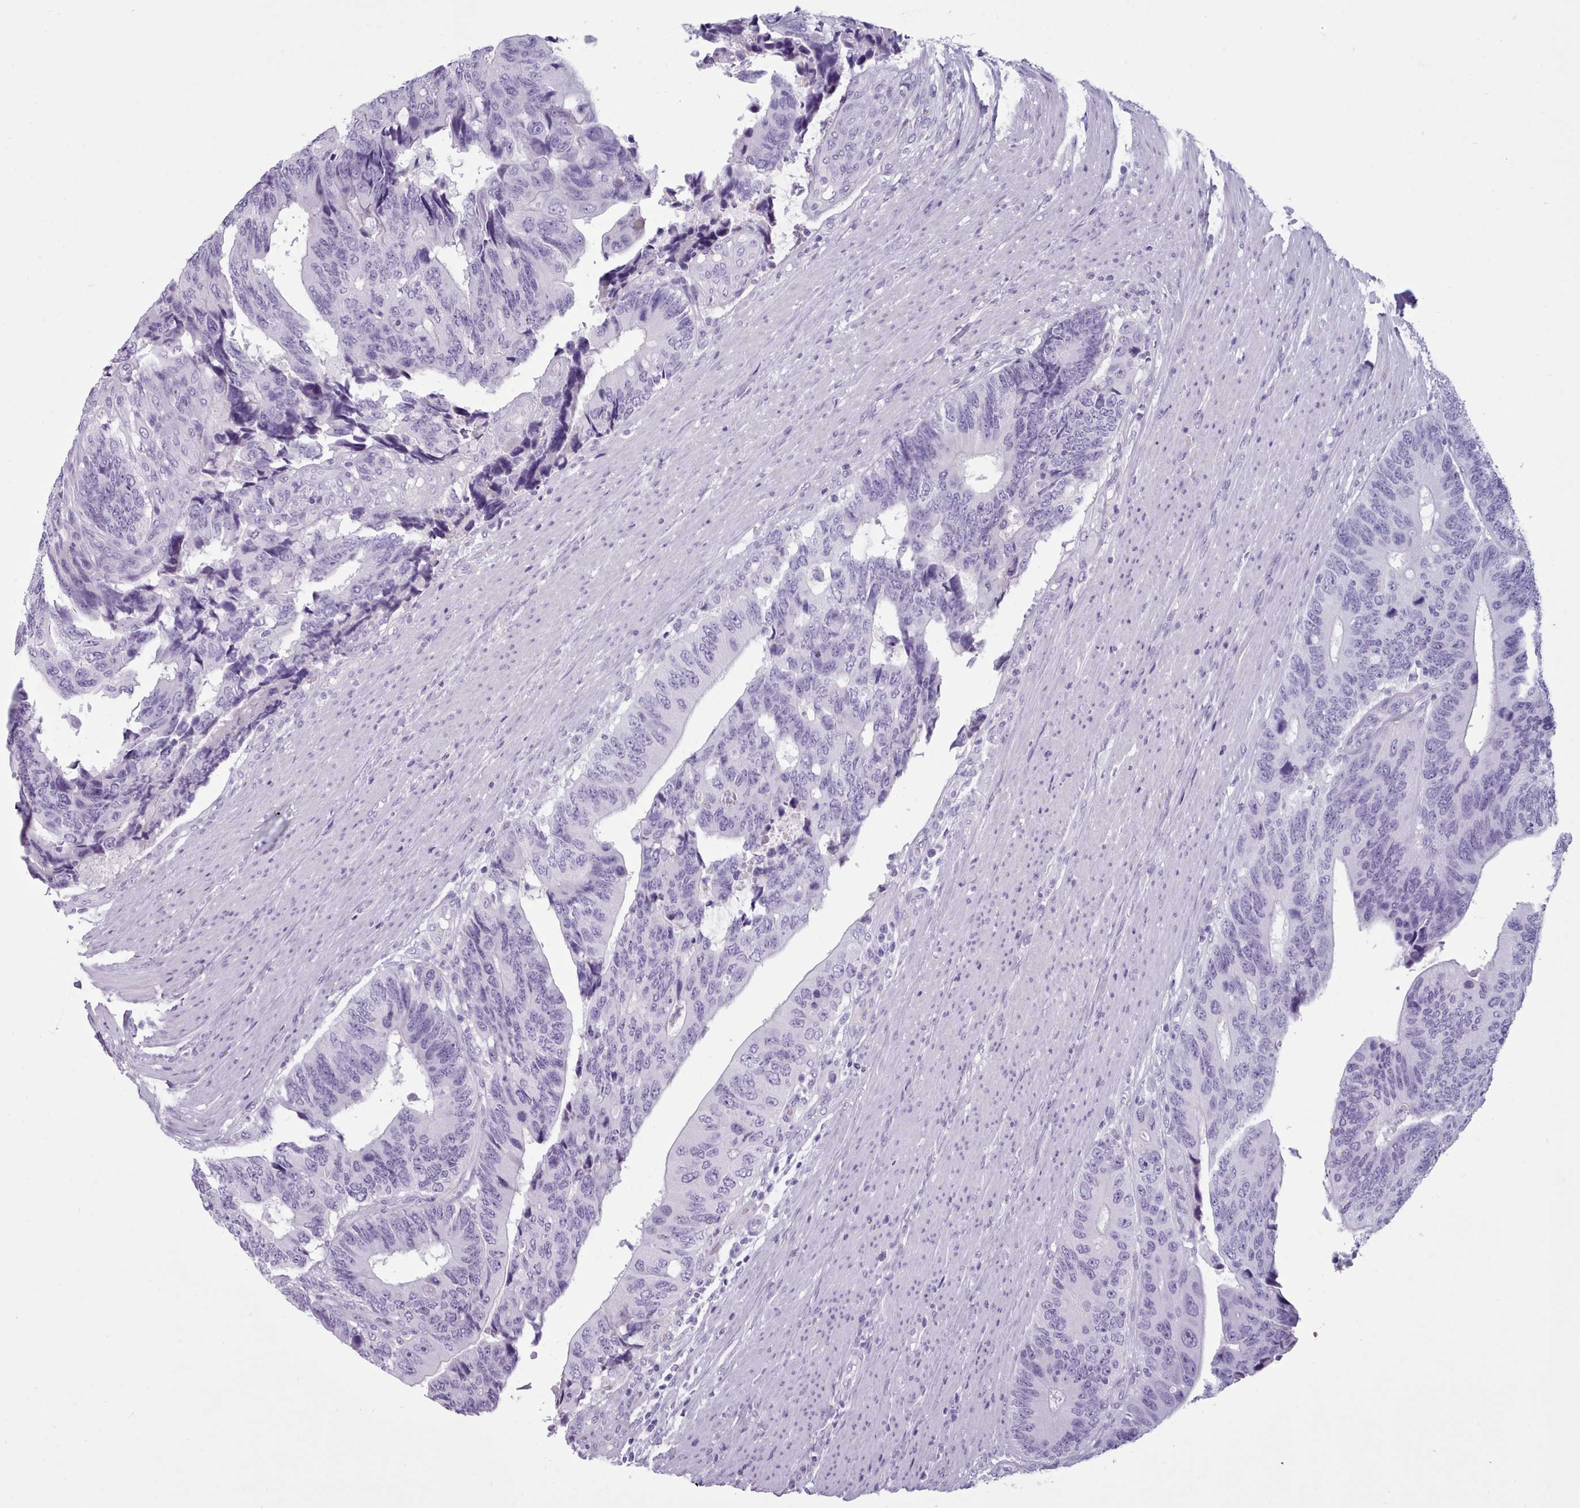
{"staining": {"intensity": "negative", "quantity": "none", "location": "none"}, "tissue": "colorectal cancer", "cell_type": "Tumor cells", "image_type": "cancer", "snomed": [{"axis": "morphology", "description": "Adenocarcinoma, NOS"}, {"axis": "topography", "description": "Colon"}], "caption": "This is an immunohistochemistry histopathology image of human colorectal cancer (adenocarcinoma). There is no positivity in tumor cells.", "gene": "ZNF43", "patient": {"sex": "male", "age": 87}}